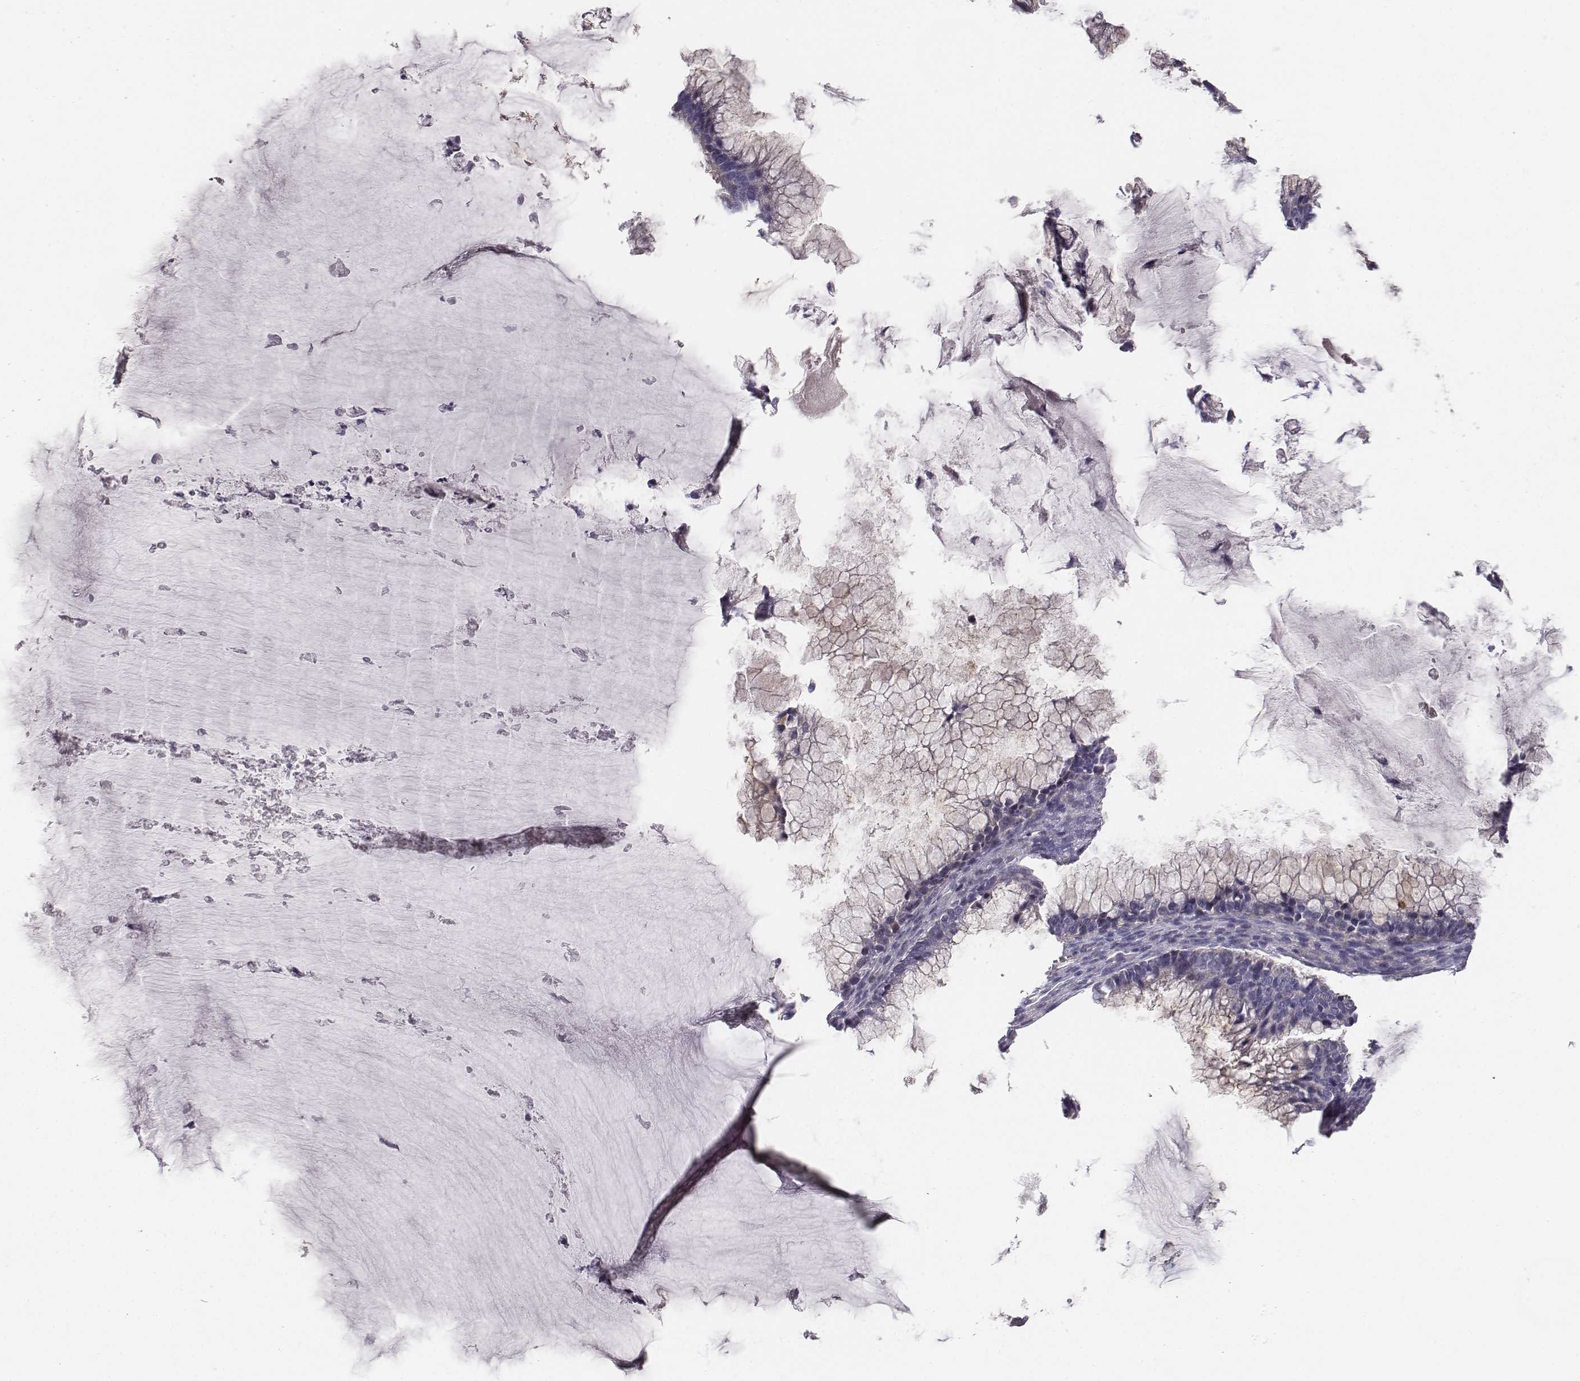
{"staining": {"intensity": "negative", "quantity": "none", "location": "none"}, "tissue": "ovarian cancer", "cell_type": "Tumor cells", "image_type": "cancer", "snomed": [{"axis": "morphology", "description": "Cystadenocarcinoma, mucinous, NOS"}, {"axis": "topography", "description": "Ovary"}], "caption": "This micrograph is of mucinous cystadenocarcinoma (ovarian) stained with IHC to label a protein in brown with the nuclei are counter-stained blue. There is no positivity in tumor cells.", "gene": "MYH6", "patient": {"sex": "female", "age": 38}}